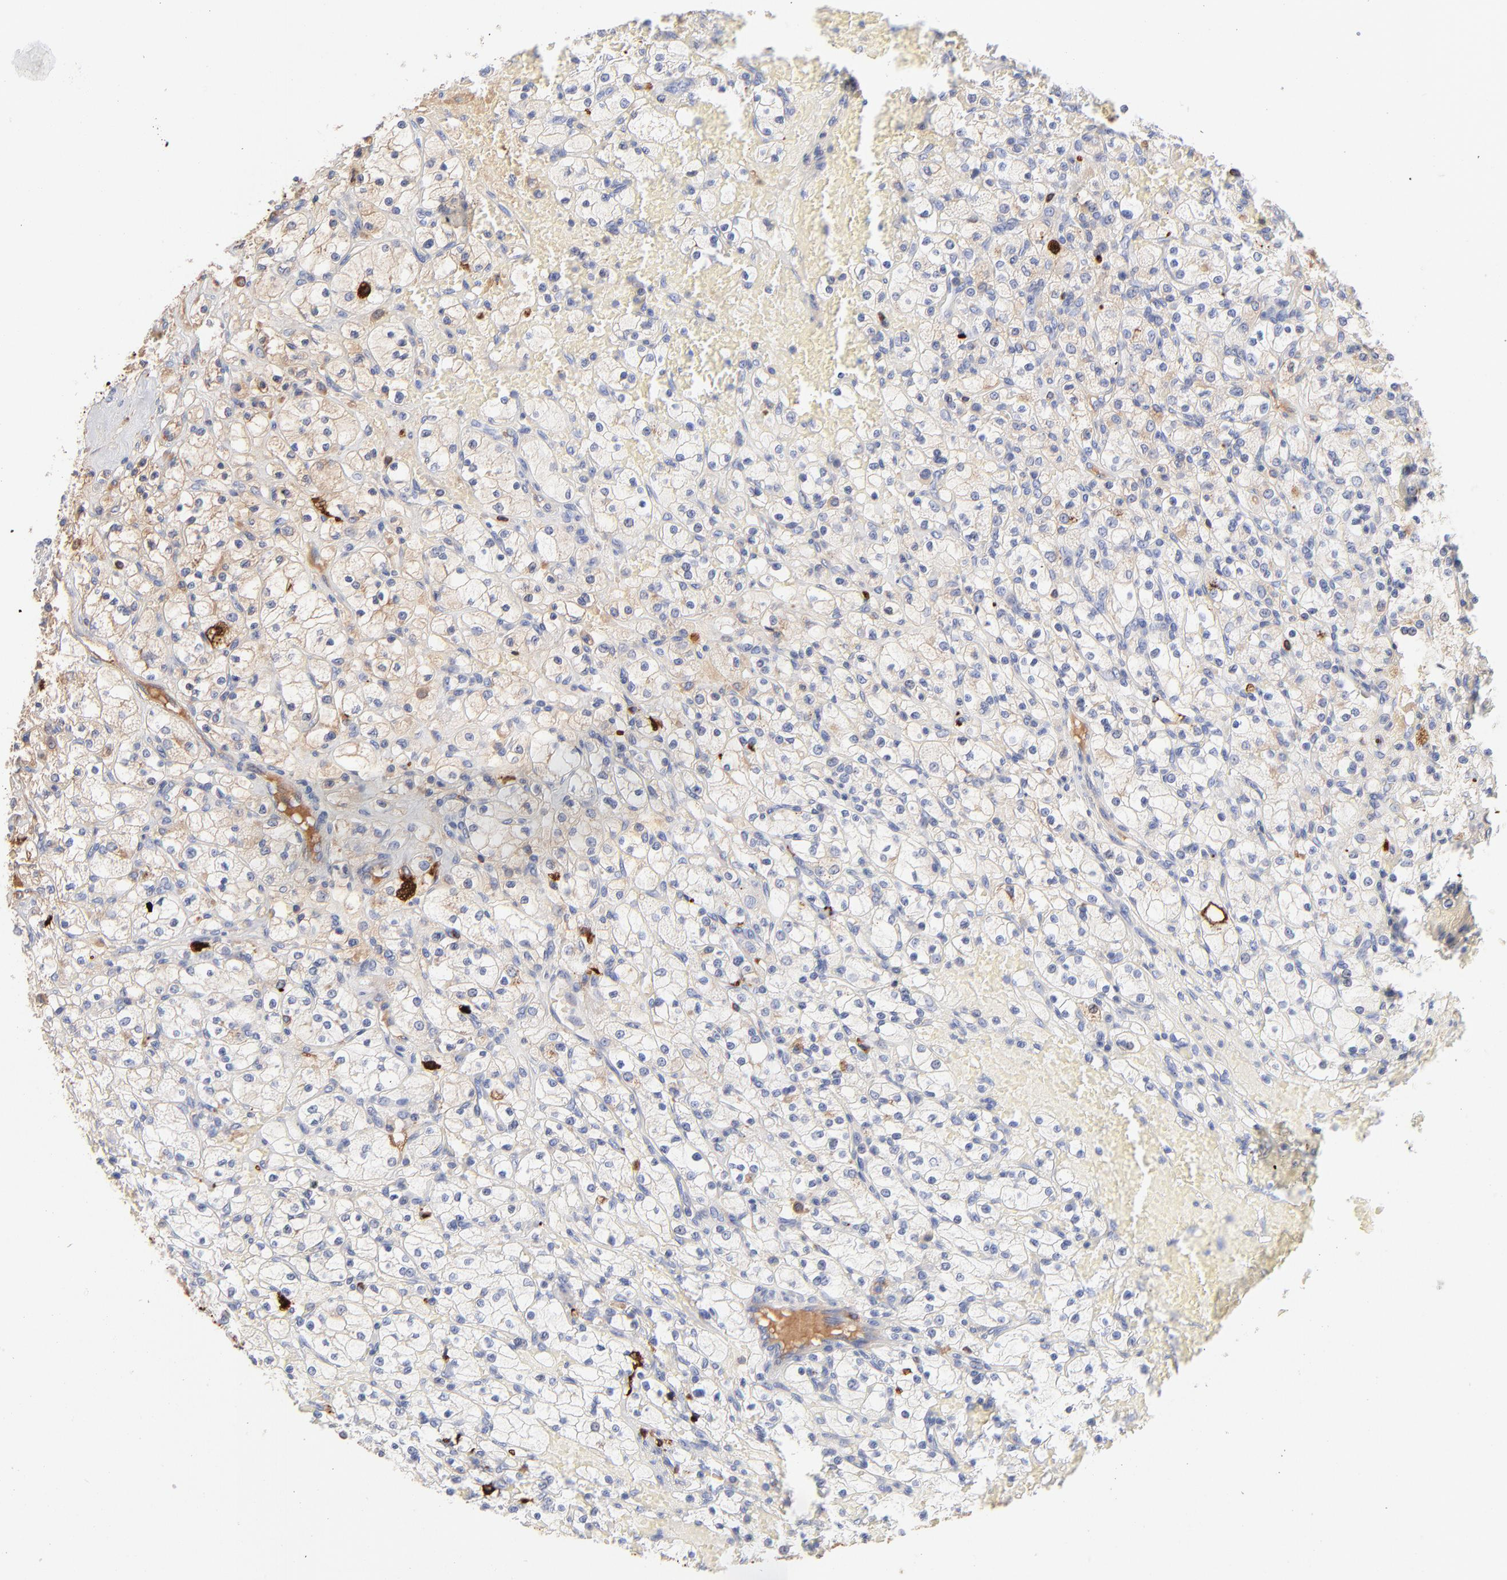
{"staining": {"intensity": "negative", "quantity": "none", "location": "none"}, "tissue": "renal cancer", "cell_type": "Tumor cells", "image_type": "cancer", "snomed": [{"axis": "morphology", "description": "Adenocarcinoma, NOS"}, {"axis": "topography", "description": "Kidney"}], "caption": "The image demonstrates no significant staining in tumor cells of adenocarcinoma (renal).", "gene": "APOH", "patient": {"sex": "female", "age": 83}}